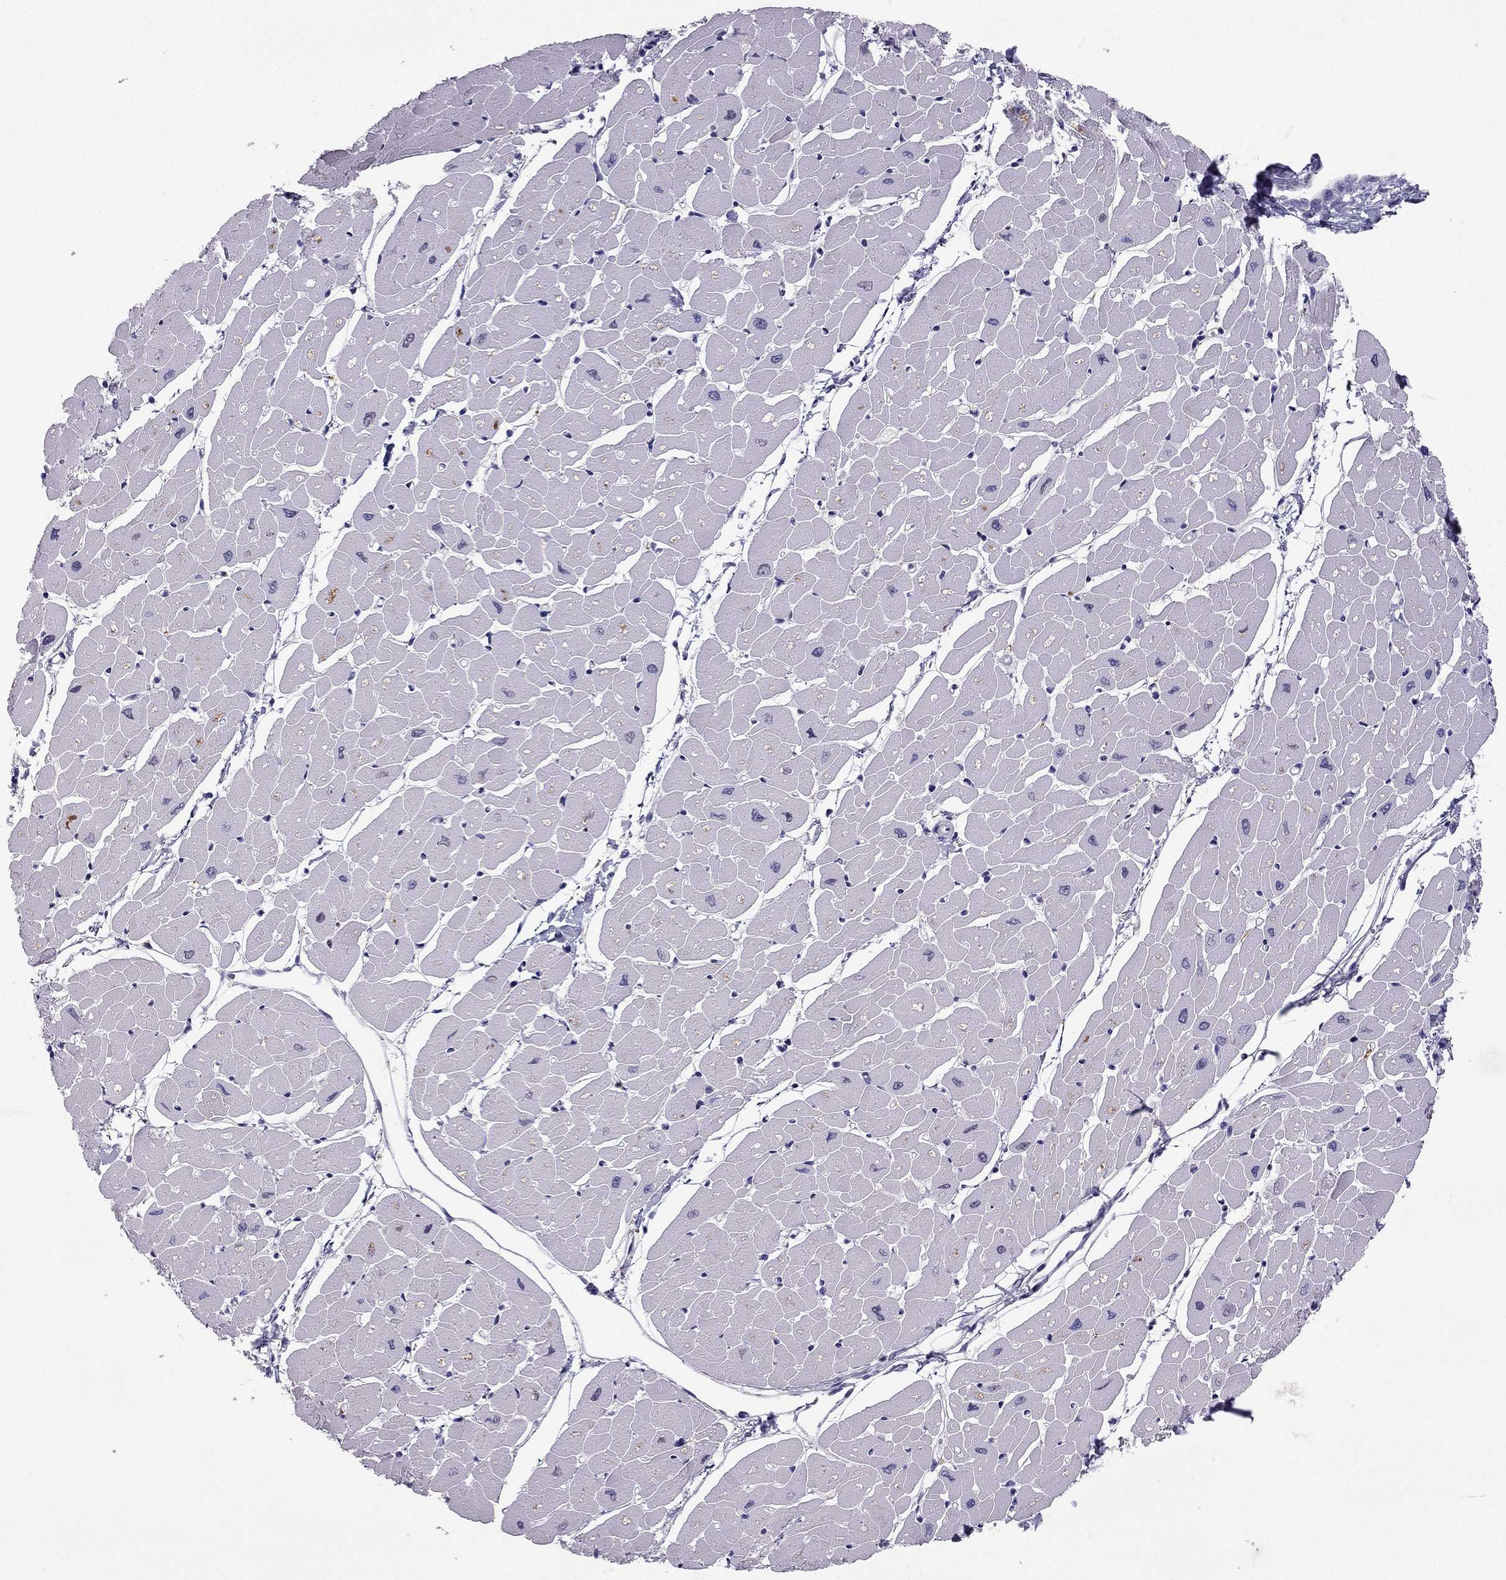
{"staining": {"intensity": "negative", "quantity": "none", "location": "none"}, "tissue": "heart muscle", "cell_type": "Cardiomyocytes", "image_type": "normal", "snomed": [{"axis": "morphology", "description": "Normal tissue, NOS"}, {"axis": "topography", "description": "Heart"}], "caption": "IHC of benign heart muscle exhibits no expression in cardiomyocytes.", "gene": "SYT5", "patient": {"sex": "male", "age": 57}}